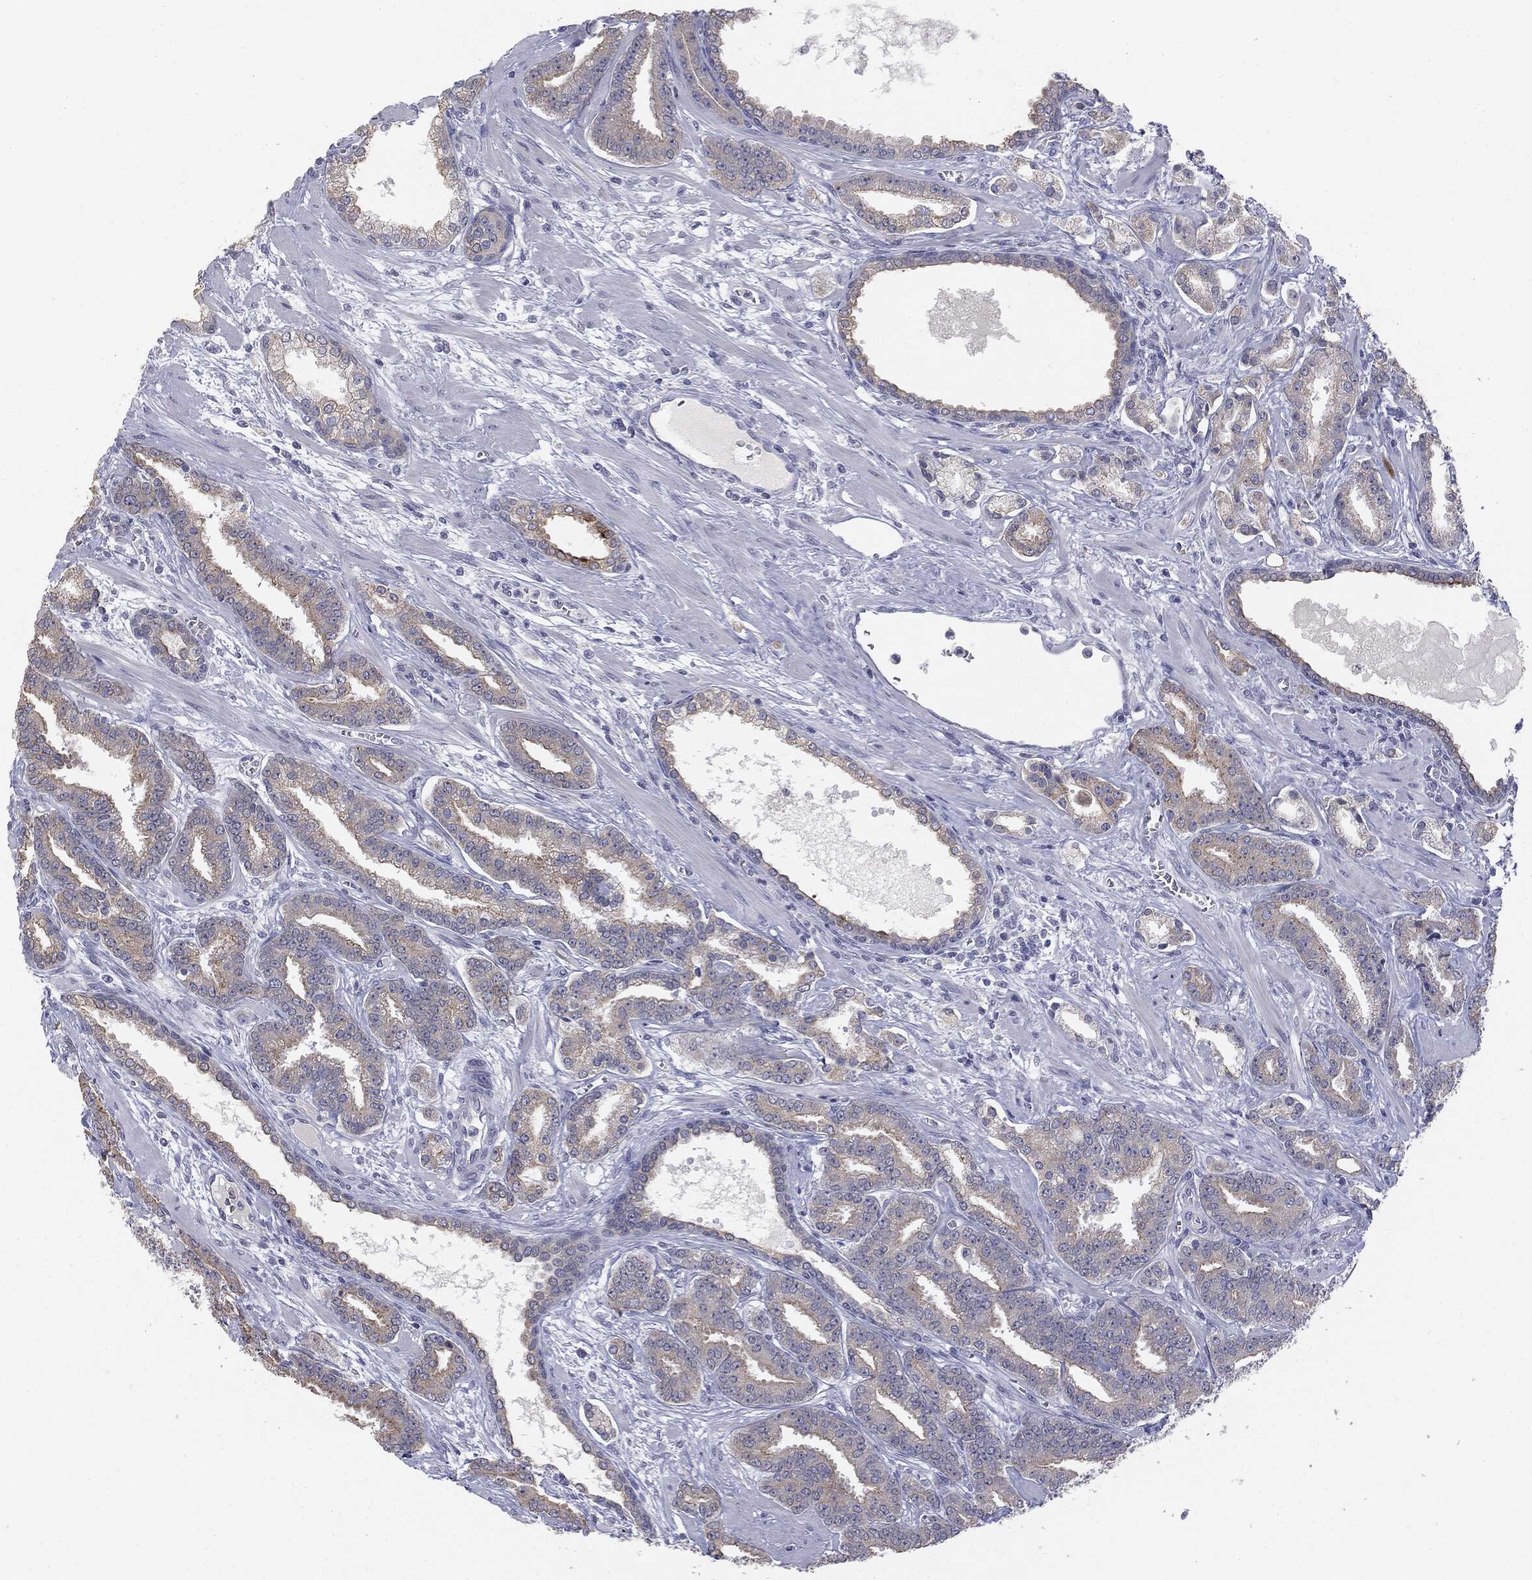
{"staining": {"intensity": "negative", "quantity": "none", "location": "none"}, "tissue": "prostate cancer", "cell_type": "Tumor cells", "image_type": "cancer", "snomed": [{"axis": "morphology", "description": "Adenocarcinoma, High grade"}, {"axis": "topography", "description": "Prostate"}], "caption": "Immunohistochemistry of human prostate cancer (high-grade adenocarcinoma) exhibits no positivity in tumor cells.", "gene": "MUC1", "patient": {"sex": "male", "age": 60}}